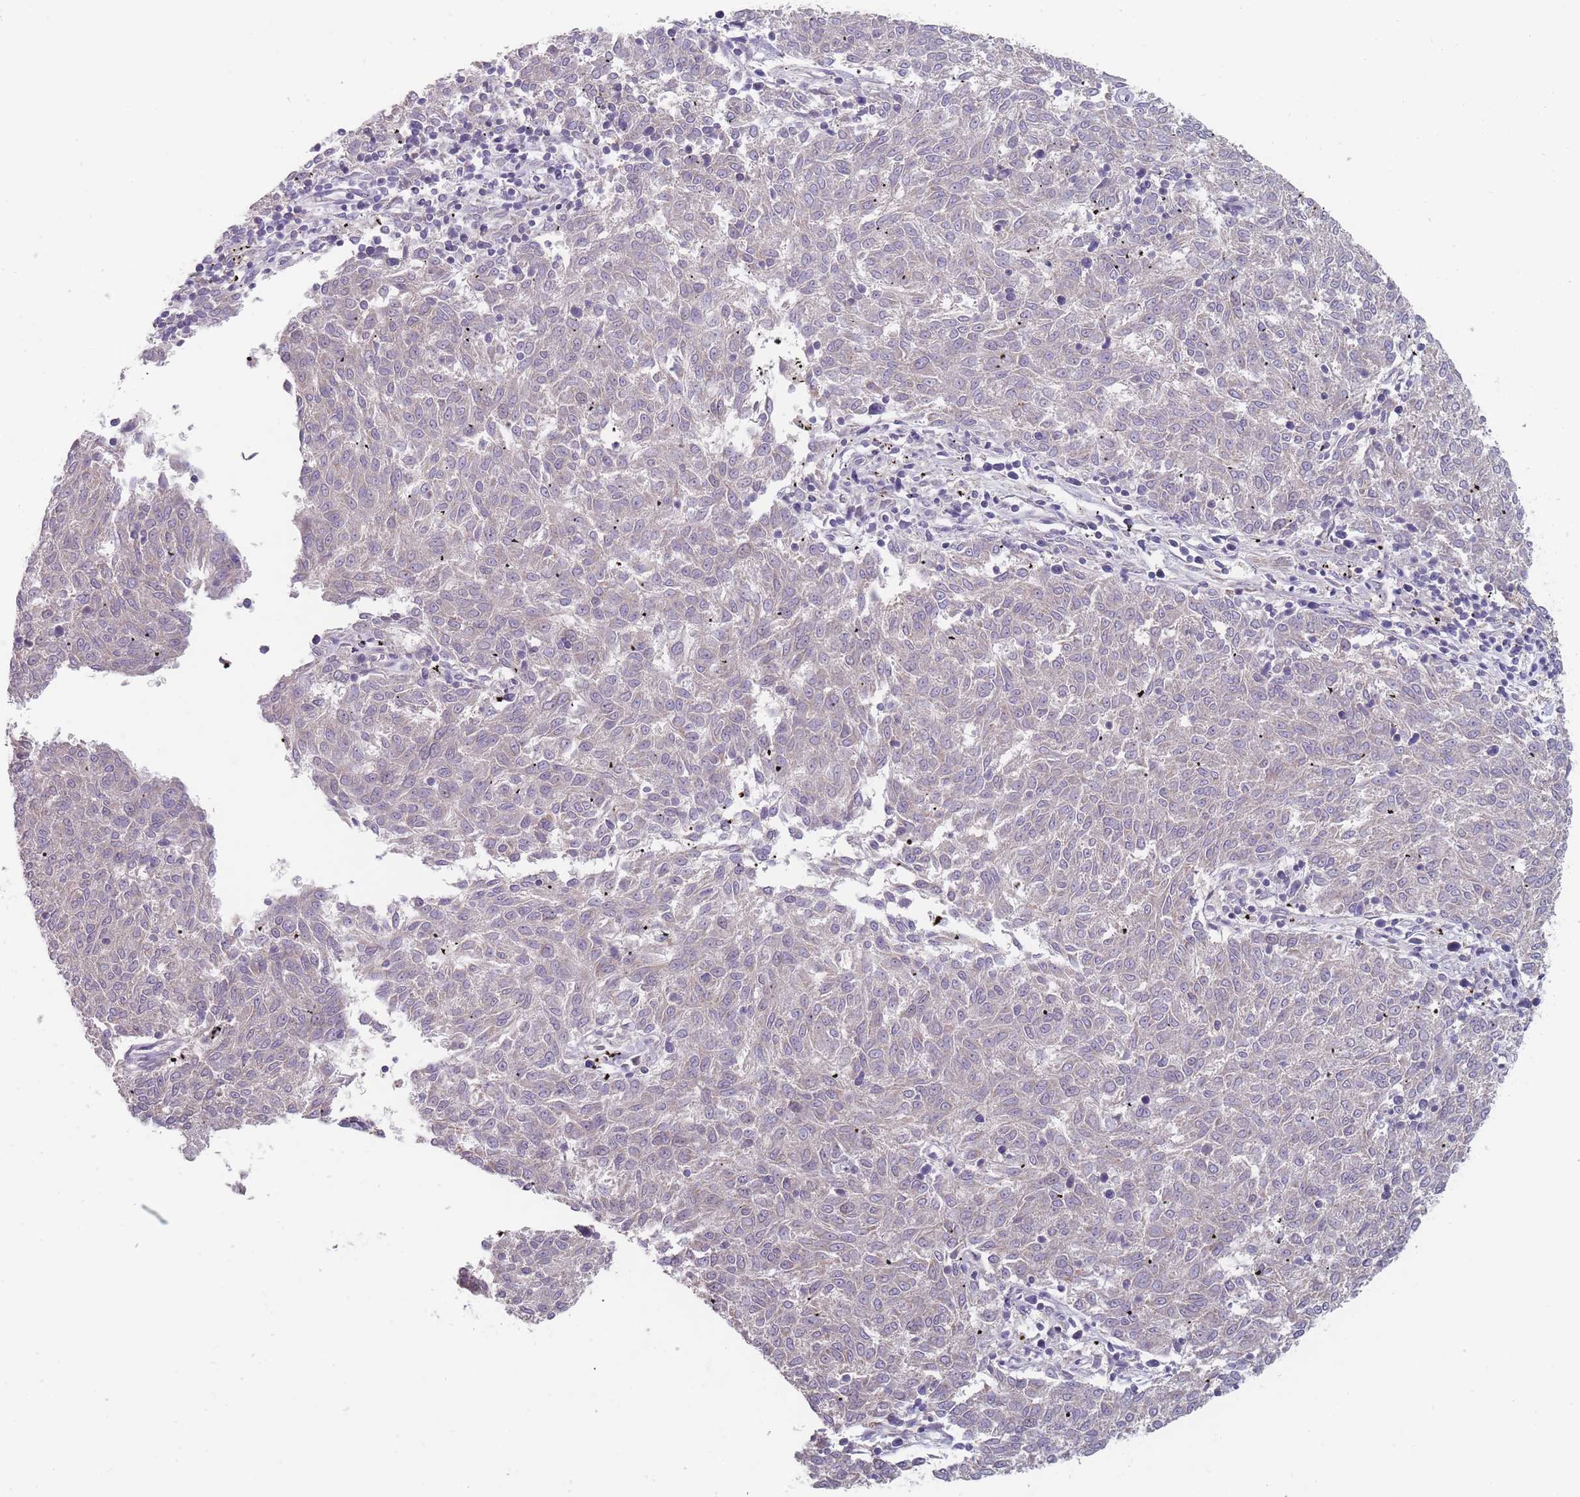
{"staining": {"intensity": "weak", "quantity": "25%-75%", "location": "cytoplasmic/membranous"}, "tissue": "melanoma", "cell_type": "Tumor cells", "image_type": "cancer", "snomed": [{"axis": "morphology", "description": "Malignant melanoma, NOS"}, {"axis": "topography", "description": "Skin"}], "caption": "Tumor cells show low levels of weak cytoplasmic/membranous positivity in approximately 25%-75% of cells in malignant melanoma. The protein is shown in brown color, while the nuclei are stained blue.", "gene": "PEX7", "patient": {"sex": "female", "age": 72}}